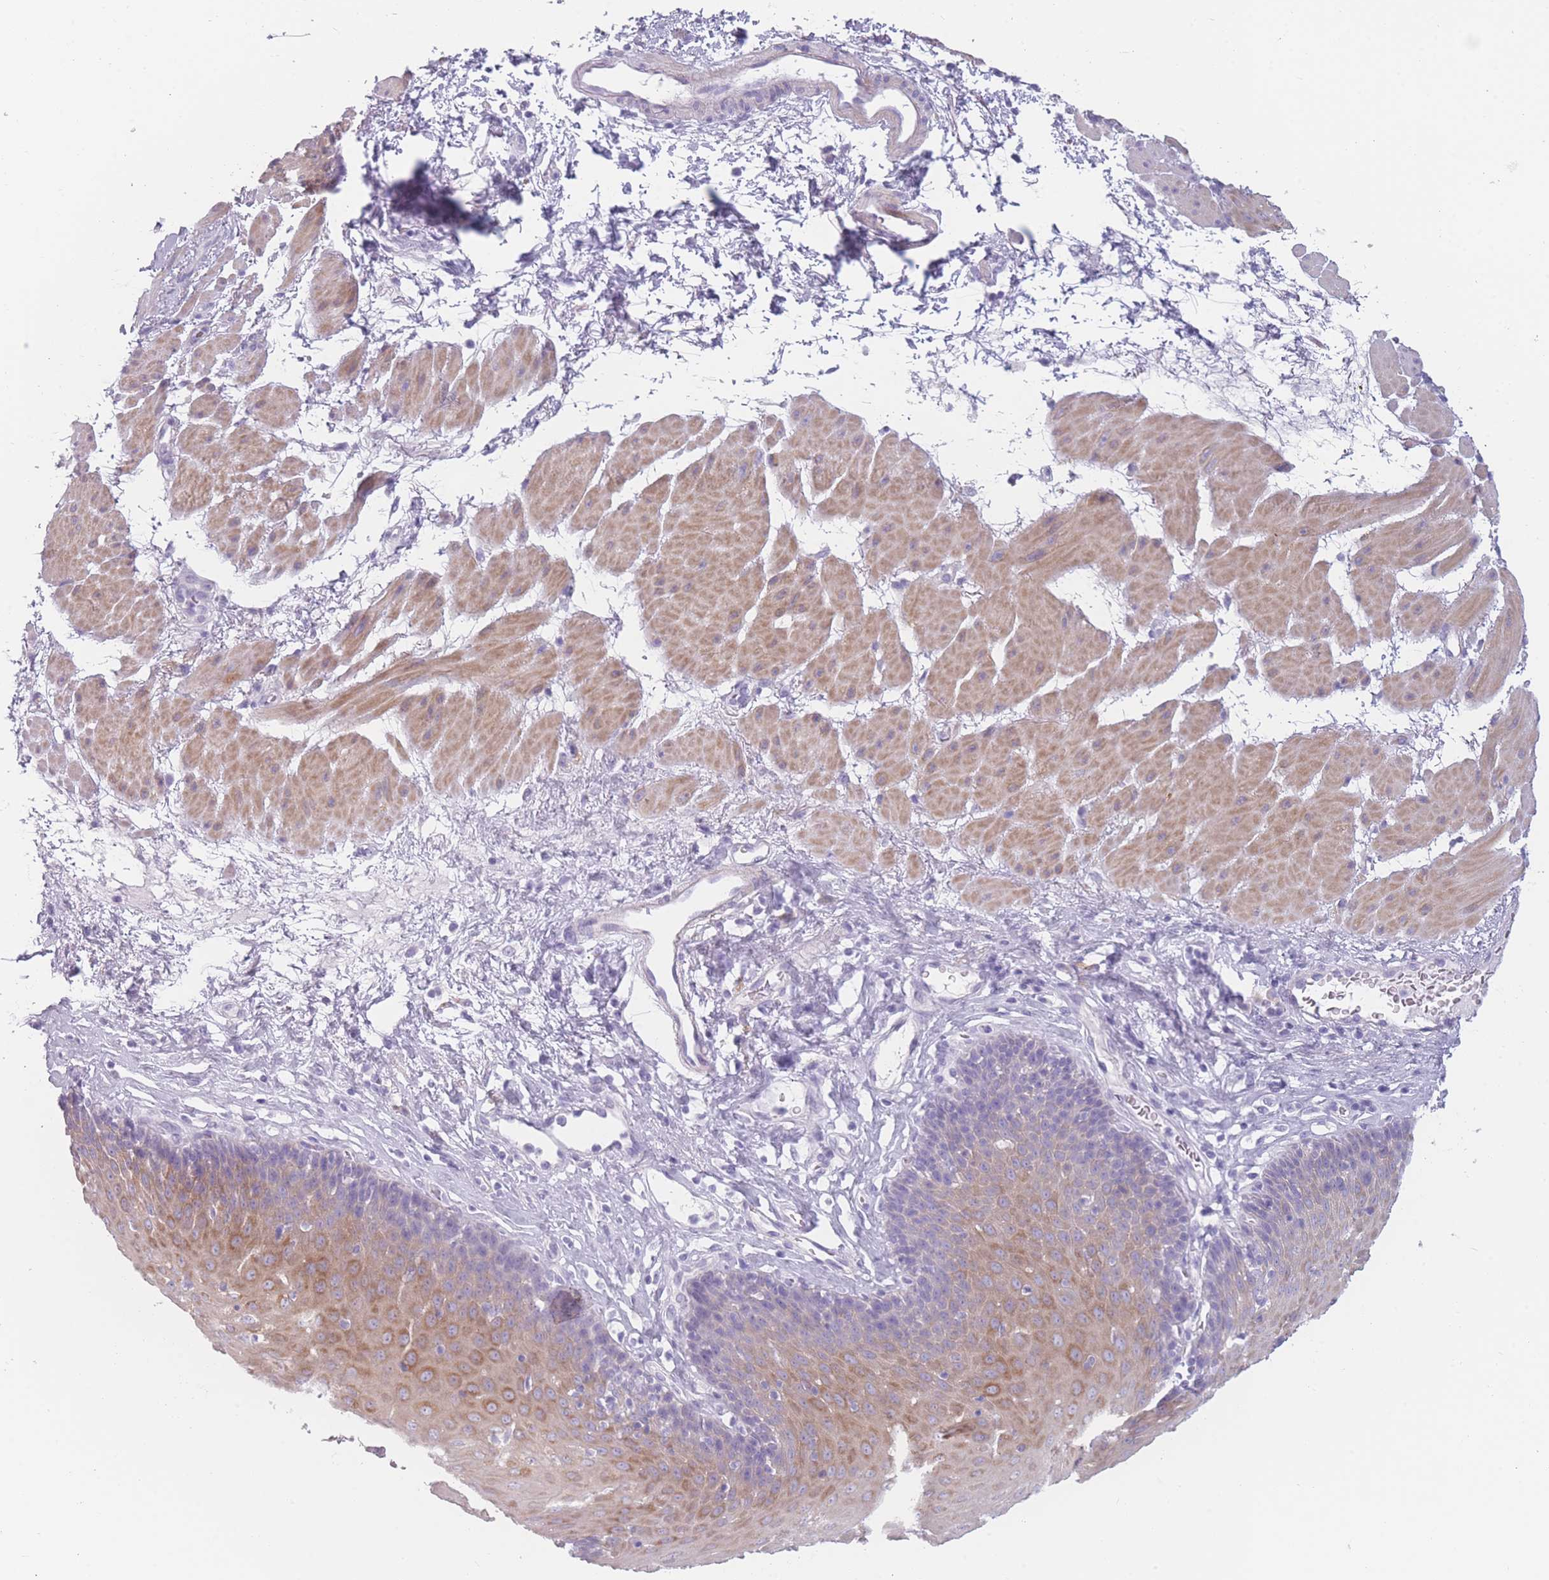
{"staining": {"intensity": "moderate", "quantity": "25%-75%", "location": "cytoplasmic/membranous"}, "tissue": "esophagus", "cell_type": "Squamous epithelial cells", "image_type": "normal", "snomed": [{"axis": "morphology", "description": "Normal tissue, NOS"}, {"axis": "topography", "description": "Esophagus"}], "caption": "This image displays immunohistochemistry (IHC) staining of unremarkable human esophagus, with medium moderate cytoplasmic/membranous expression in about 25%-75% of squamous epithelial cells.", "gene": "PPFIA3", "patient": {"sex": "female", "age": 66}}